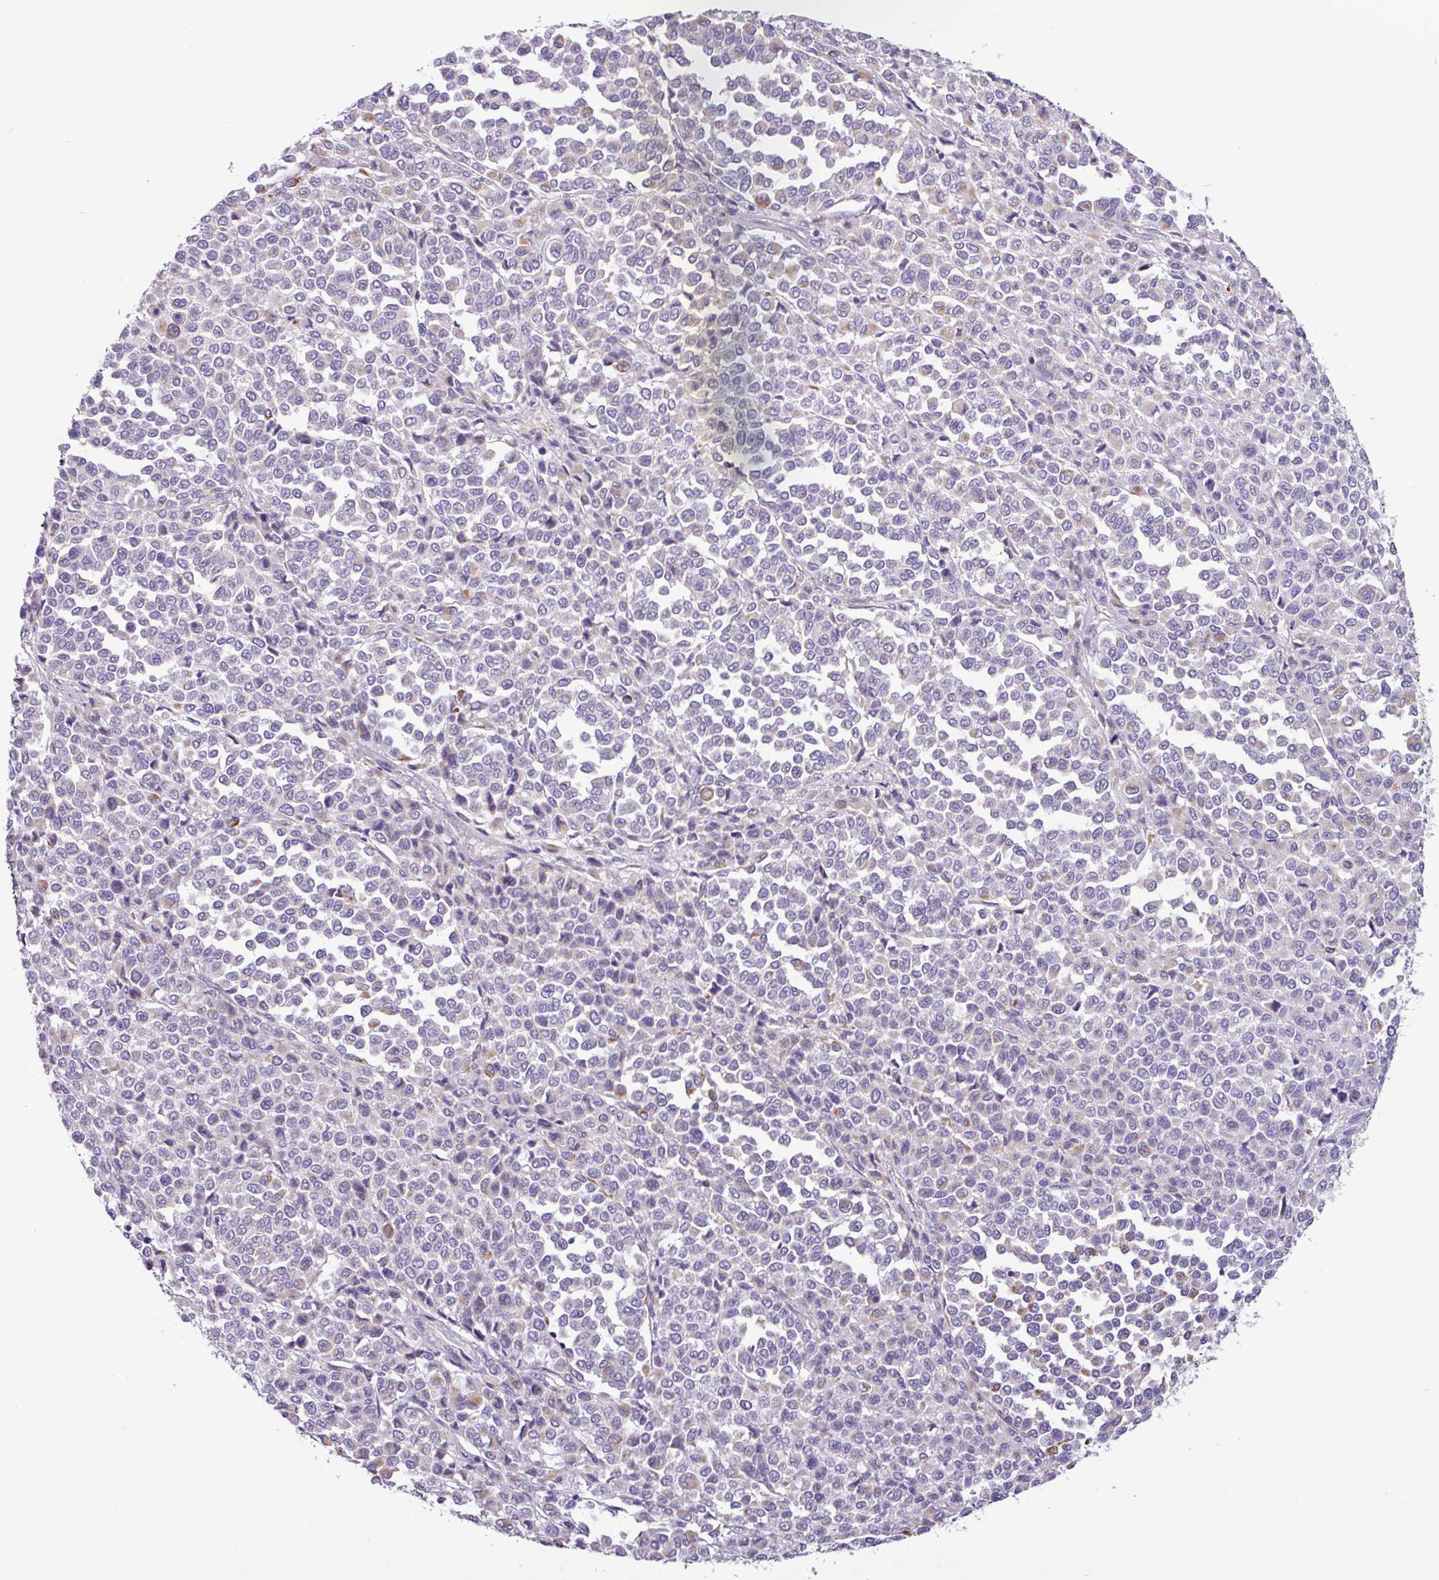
{"staining": {"intensity": "weak", "quantity": "<25%", "location": "cytoplasmic/membranous"}, "tissue": "melanoma", "cell_type": "Tumor cells", "image_type": "cancer", "snomed": [{"axis": "morphology", "description": "Malignant melanoma, Metastatic site"}, {"axis": "topography", "description": "Pancreas"}], "caption": "The IHC image has no significant staining in tumor cells of malignant melanoma (metastatic site) tissue.", "gene": "MRM2", "patient": {"sex": "female", "age": 30}}